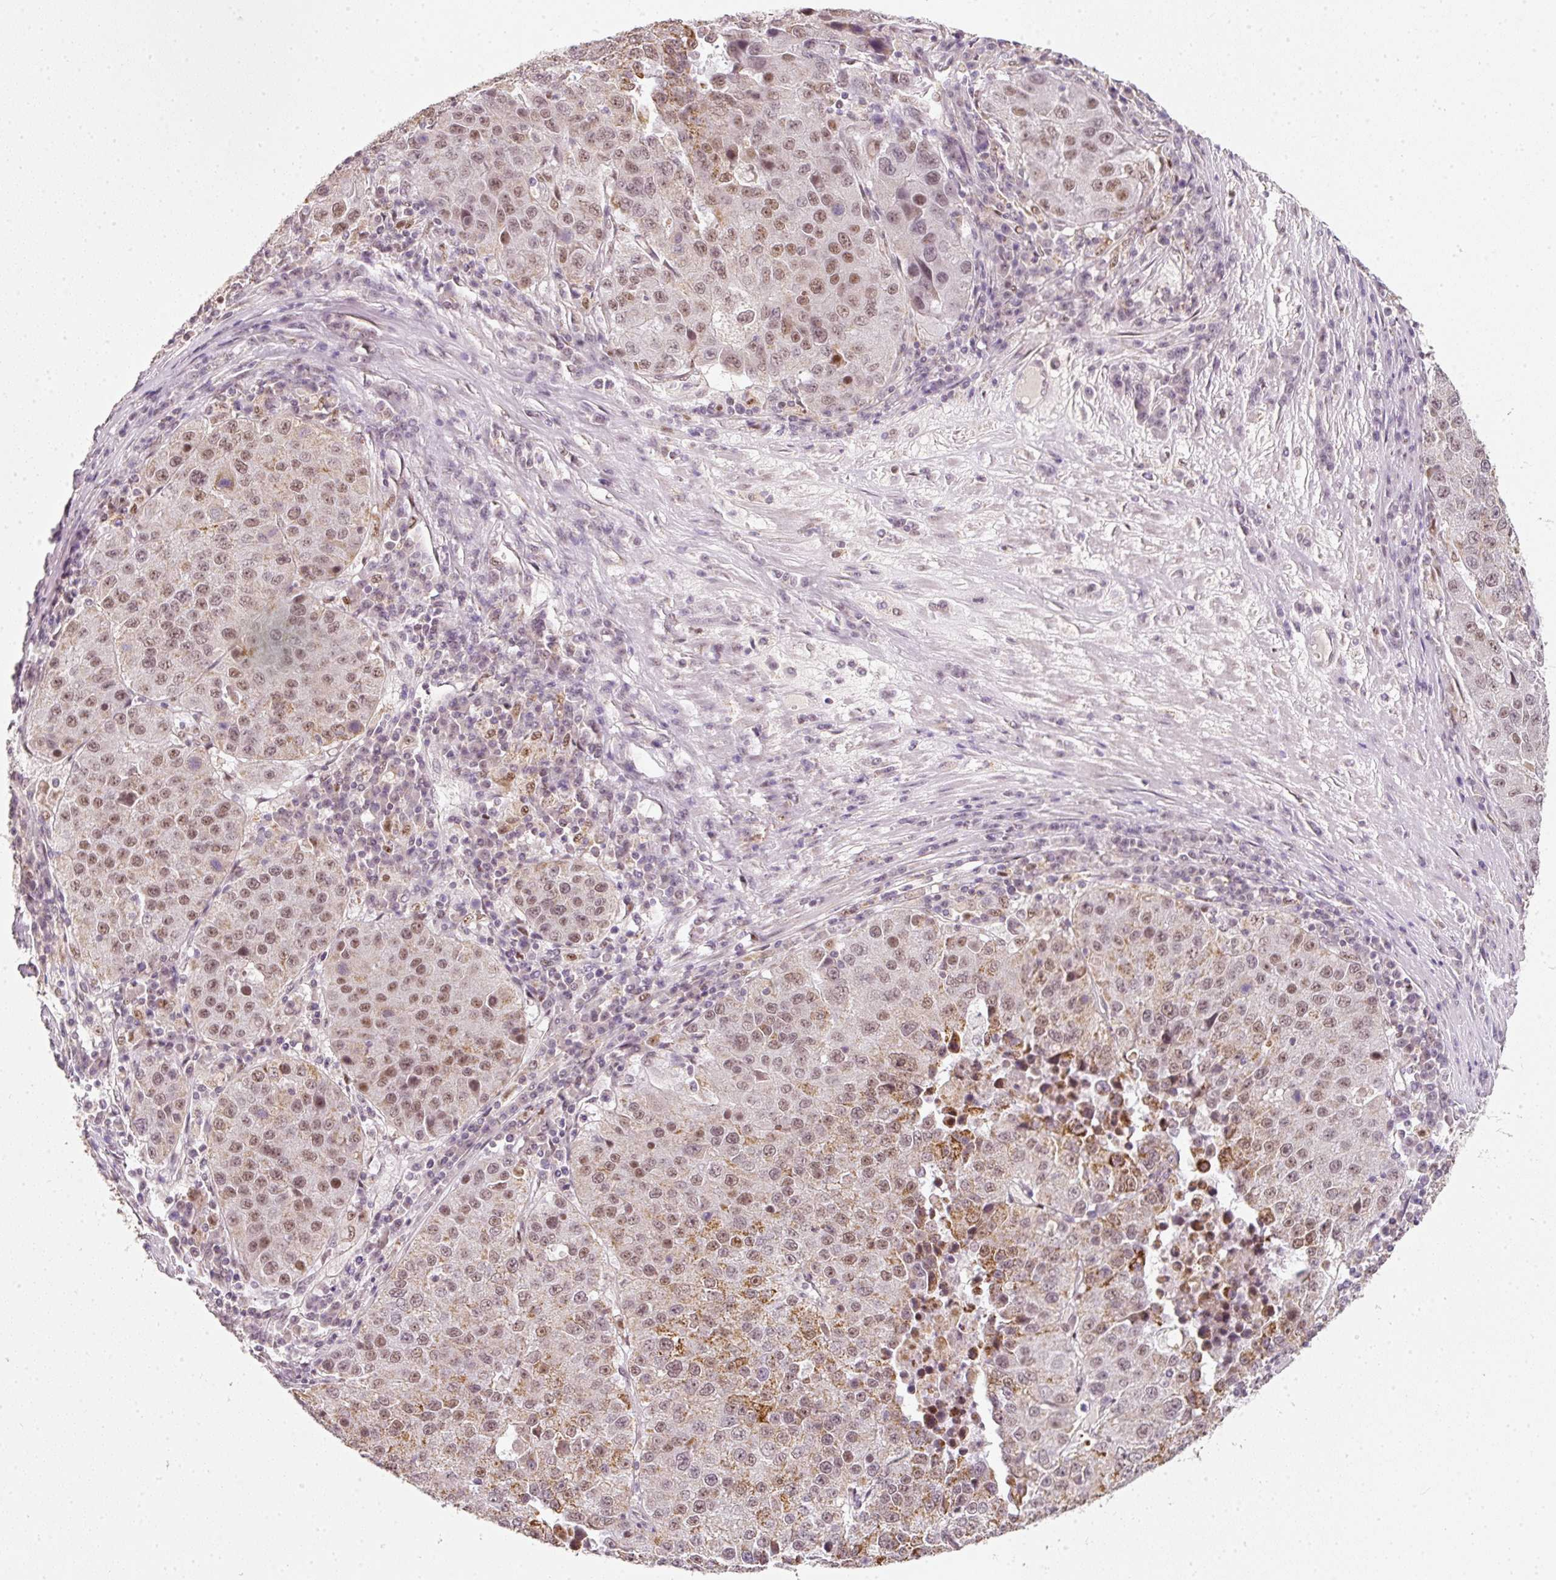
{"staining": {"intensity": "moderate", "quantity": ">75%", "location": "nuclear"}, "tissue": "stomach cancer", "cell_type": "Tumor cells", "image_type": "cancer", "snomed": [{"axis": "morphology", "description": "Adenocarcinoma, NOS"}, {"axis": "topography", "description": "Stomach"}], "caption": "Immunohistochemical staining of stomach adenocarcinoma exhibits moderate nuclear protein staining in about >75% of tumor cells.", "gene": "FSTL3", "patient": {"sex": "male", "age": 71}}